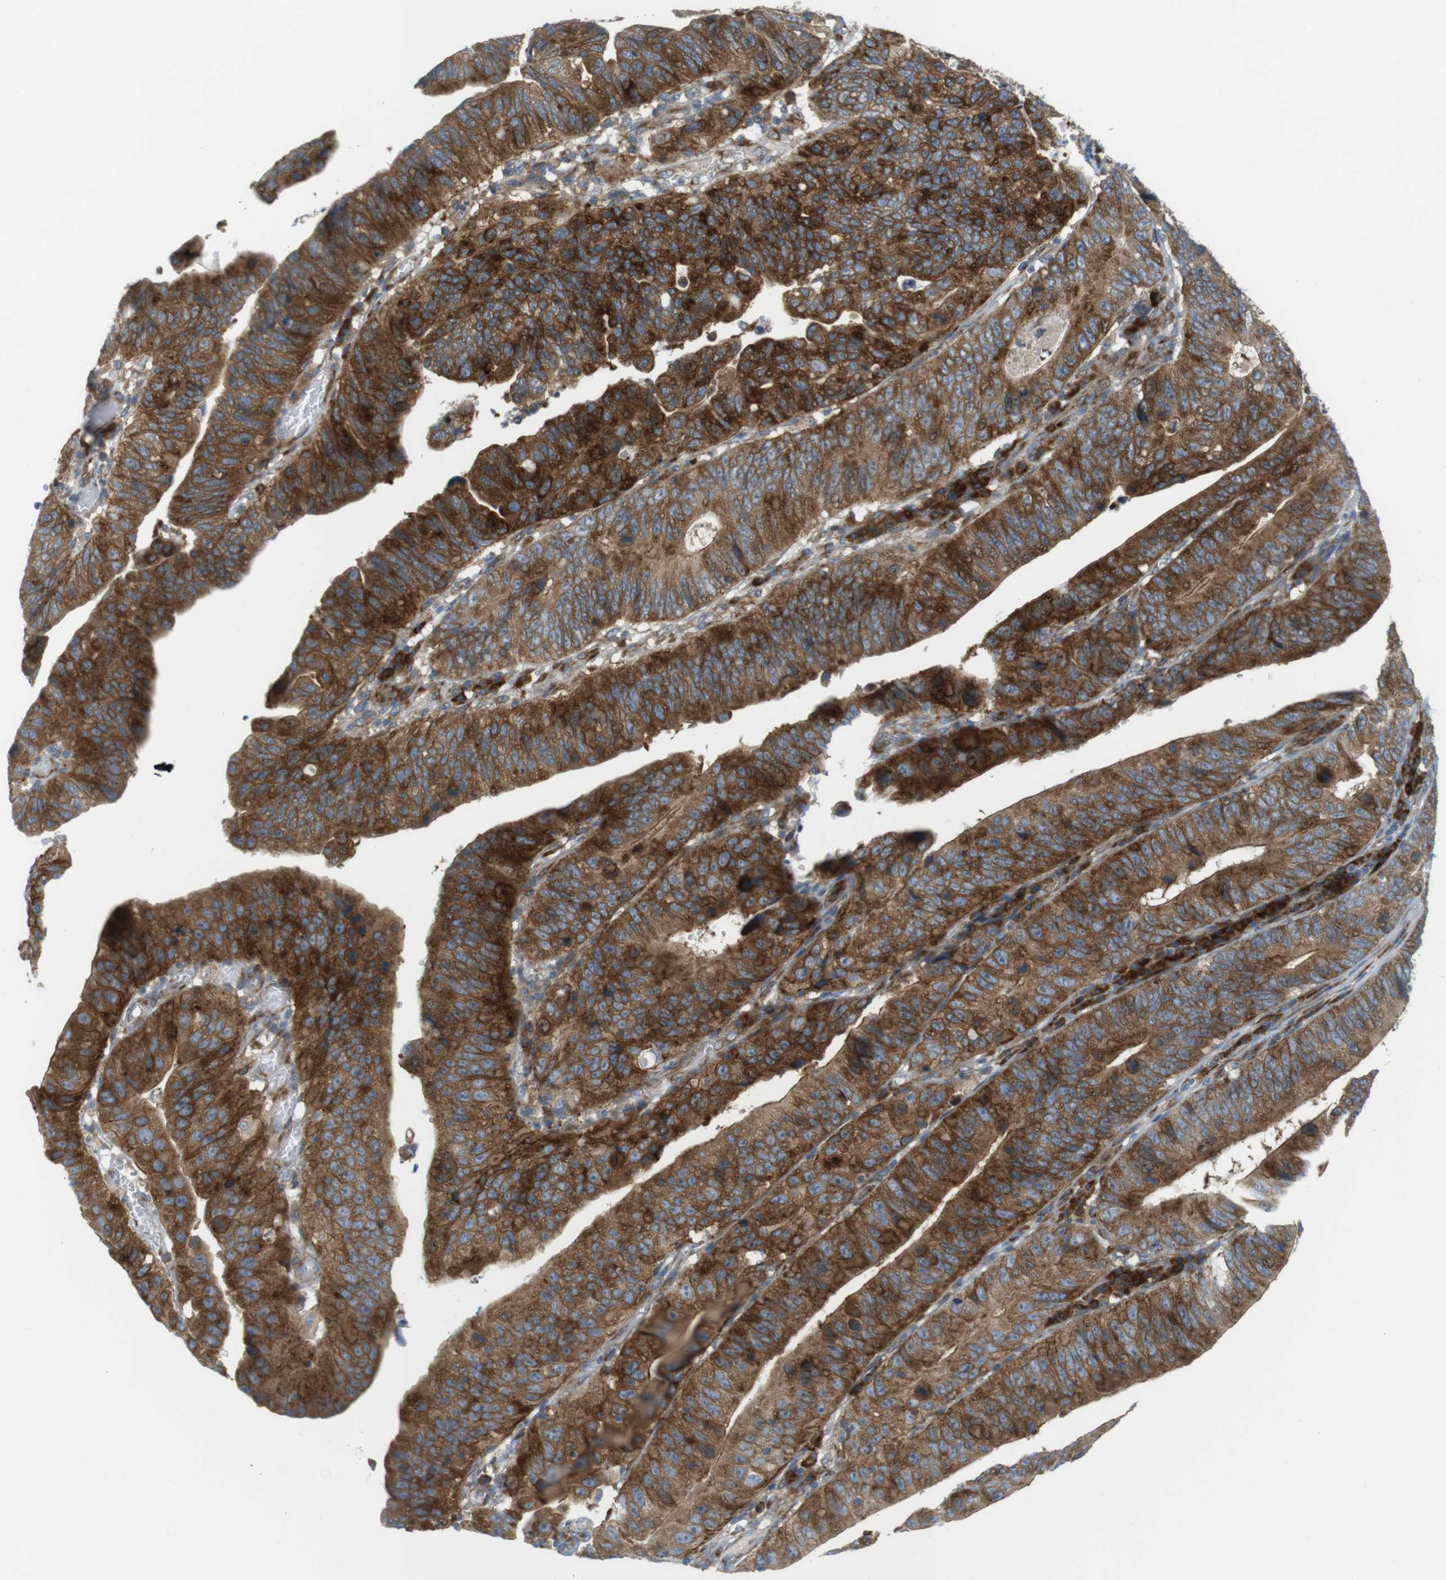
{"staining": {"intensity": "strong", "quantity": ">75%", "location": "cytoplasmic/membranous"}, "tissue": "stomach cancer", "cell_type": "Tumor cells", "image_type": "cancer", "snomed": [{"axis": "morphology", "description": "Adenocarcinoma, NOS"}, {"axis": "topography", "description": "Stomach"}], "caption": "Brown immunohistochemical staining in stomach adenocarcinoma reveals strong cytoplasmic/membranous staining in approximately >75% of tumor cells. (DAB = brown stain, brightfield microscopy at high magnification).", "gene": "GJC3", "patient": {"sex": "male", "age": 59}}